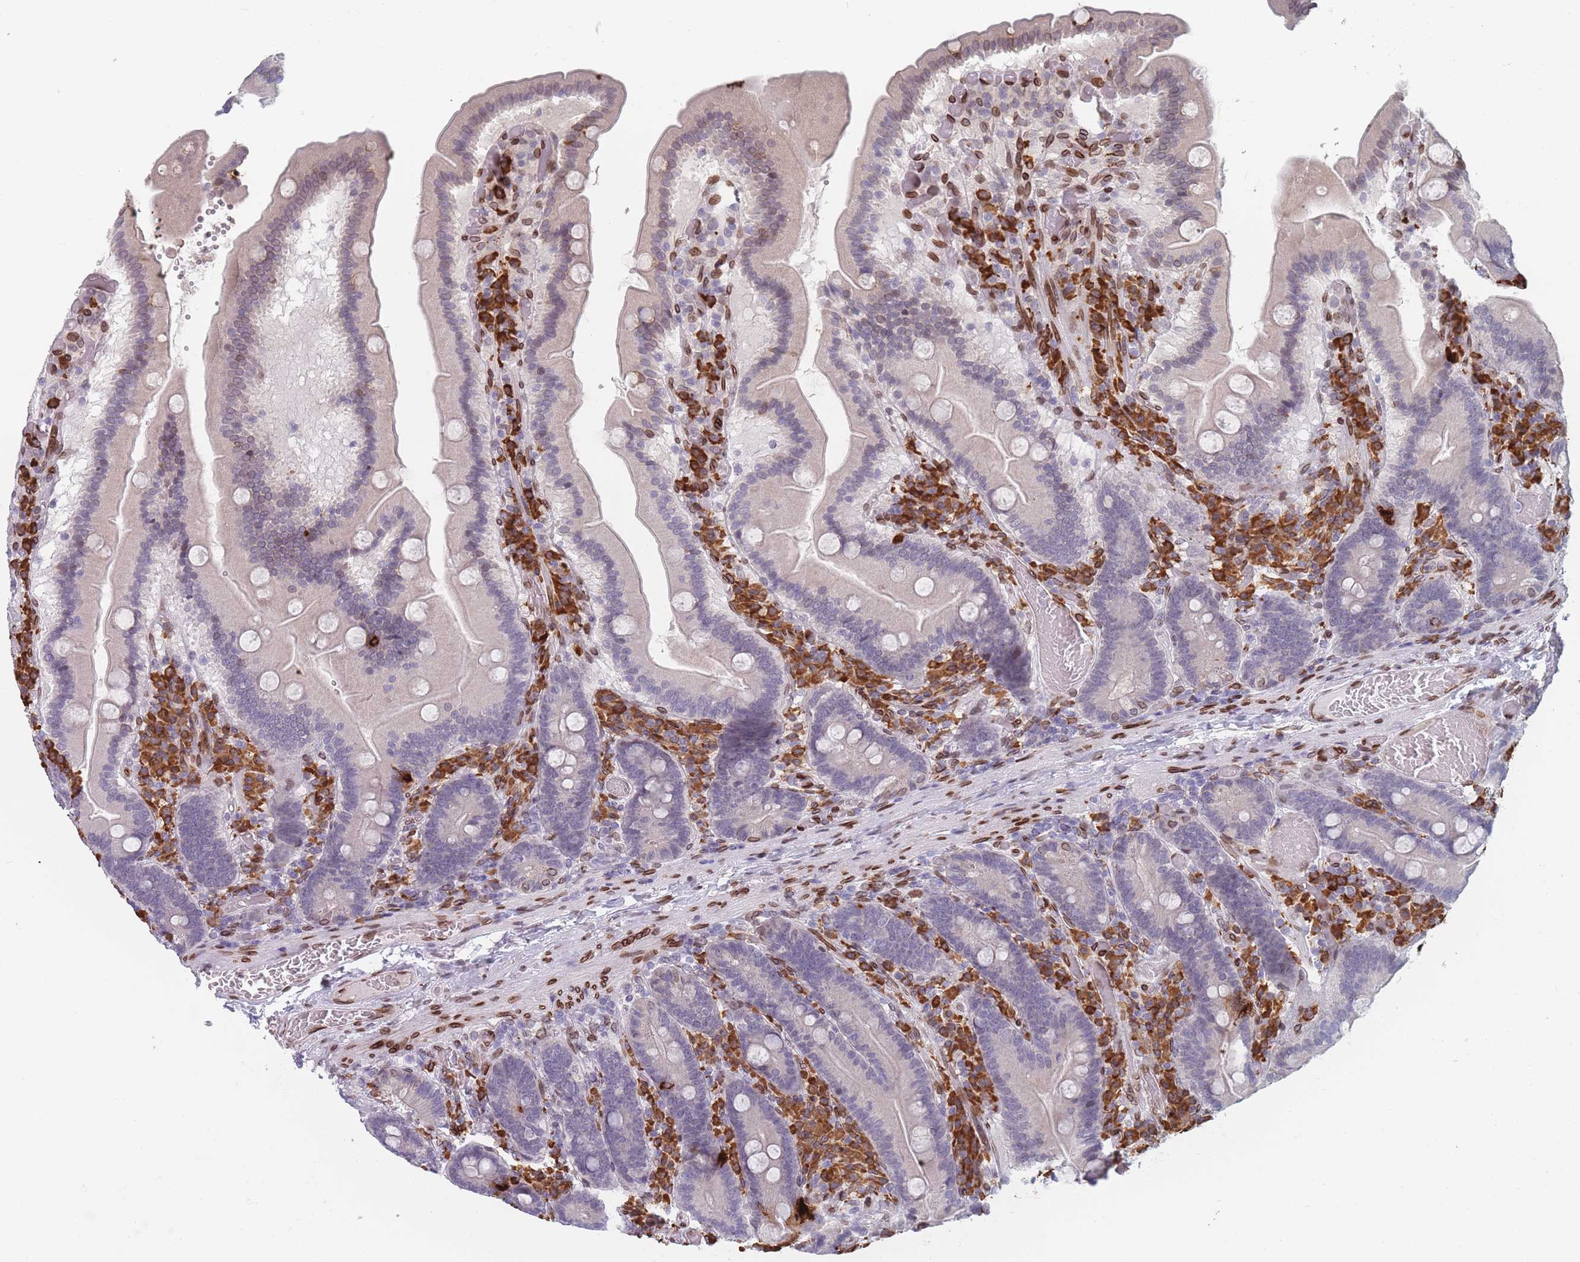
{"staining": {"intensity": "negative", "quantity": "none", "location": "none"}, "tissue": "duodenum", "cell_type": "Glandular cells", "image_type": "normal", "snomed": [{"axis": "morphology", "description": "Normal tissue, NOS"}, {"axis": "topography", "description": "Duodenum"}], "caption": "The photomicrograph reveals no significant staining in glandular cells of duodenum. (DAB (3,3'-diaminobenzidine) IHC with hematoxylin counter stain).", "gene": "ZBTB1", "patient": {"sex": "female", "age": 62}}